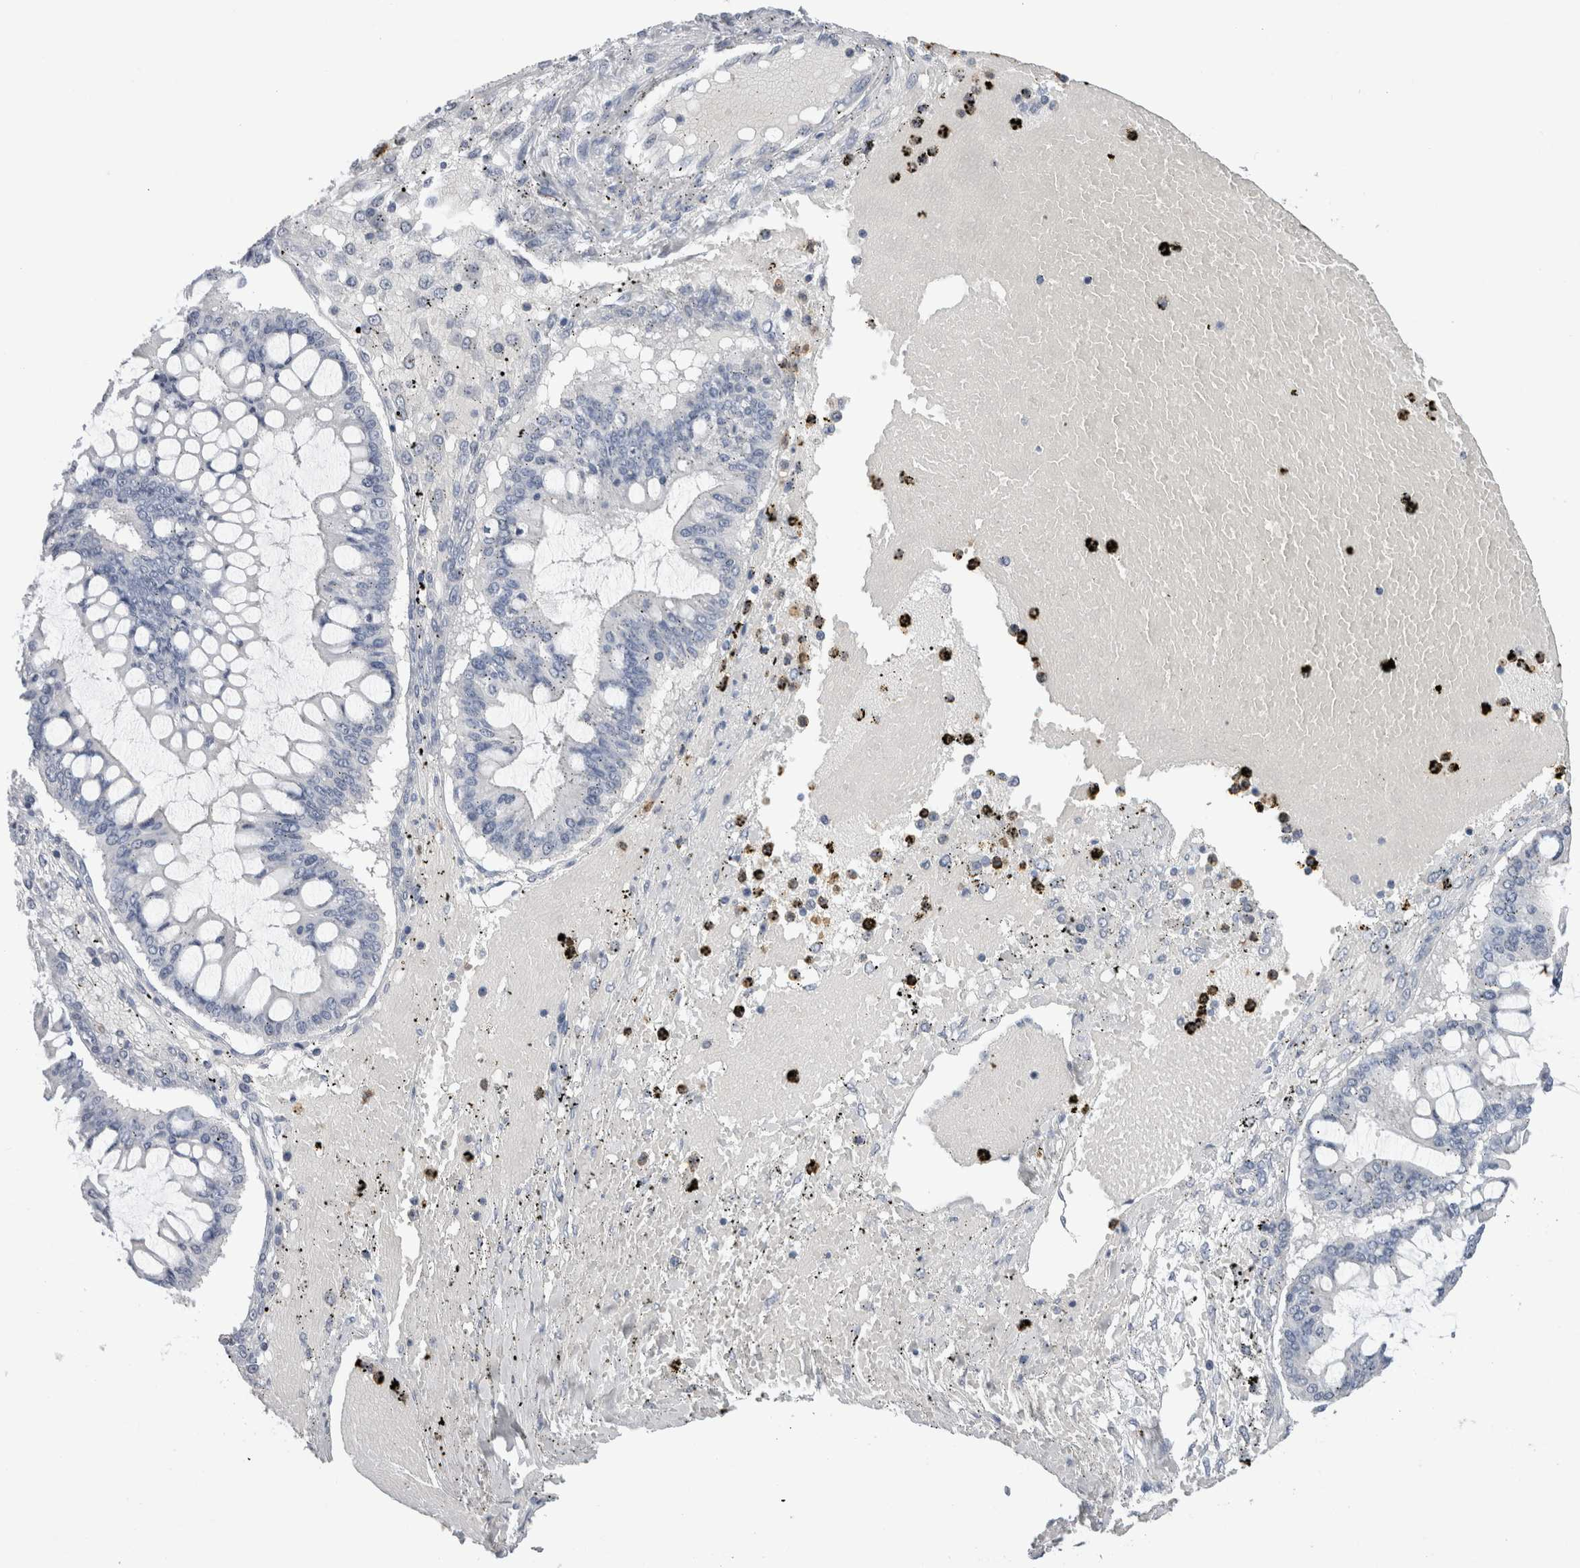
{"staining": {"intensity": "negative", "quantity": "none", "location": "none"}, "tissue": "ovarian cancer", "cell_type": "Tumor cells", "image_type": "cancer", "snomed": [{"axis": "morphology", "description": "Cystadenocarcinoma, mucinous, NOS"}, {"axis": "topography", "description": "Ovary"}], "caption": "Tumor cells are negative for protein expression in human ovarian mucinous cystadenocarcinoma.", "gene": "S100A12", "patient": {"sex": "female", "age": 73}}